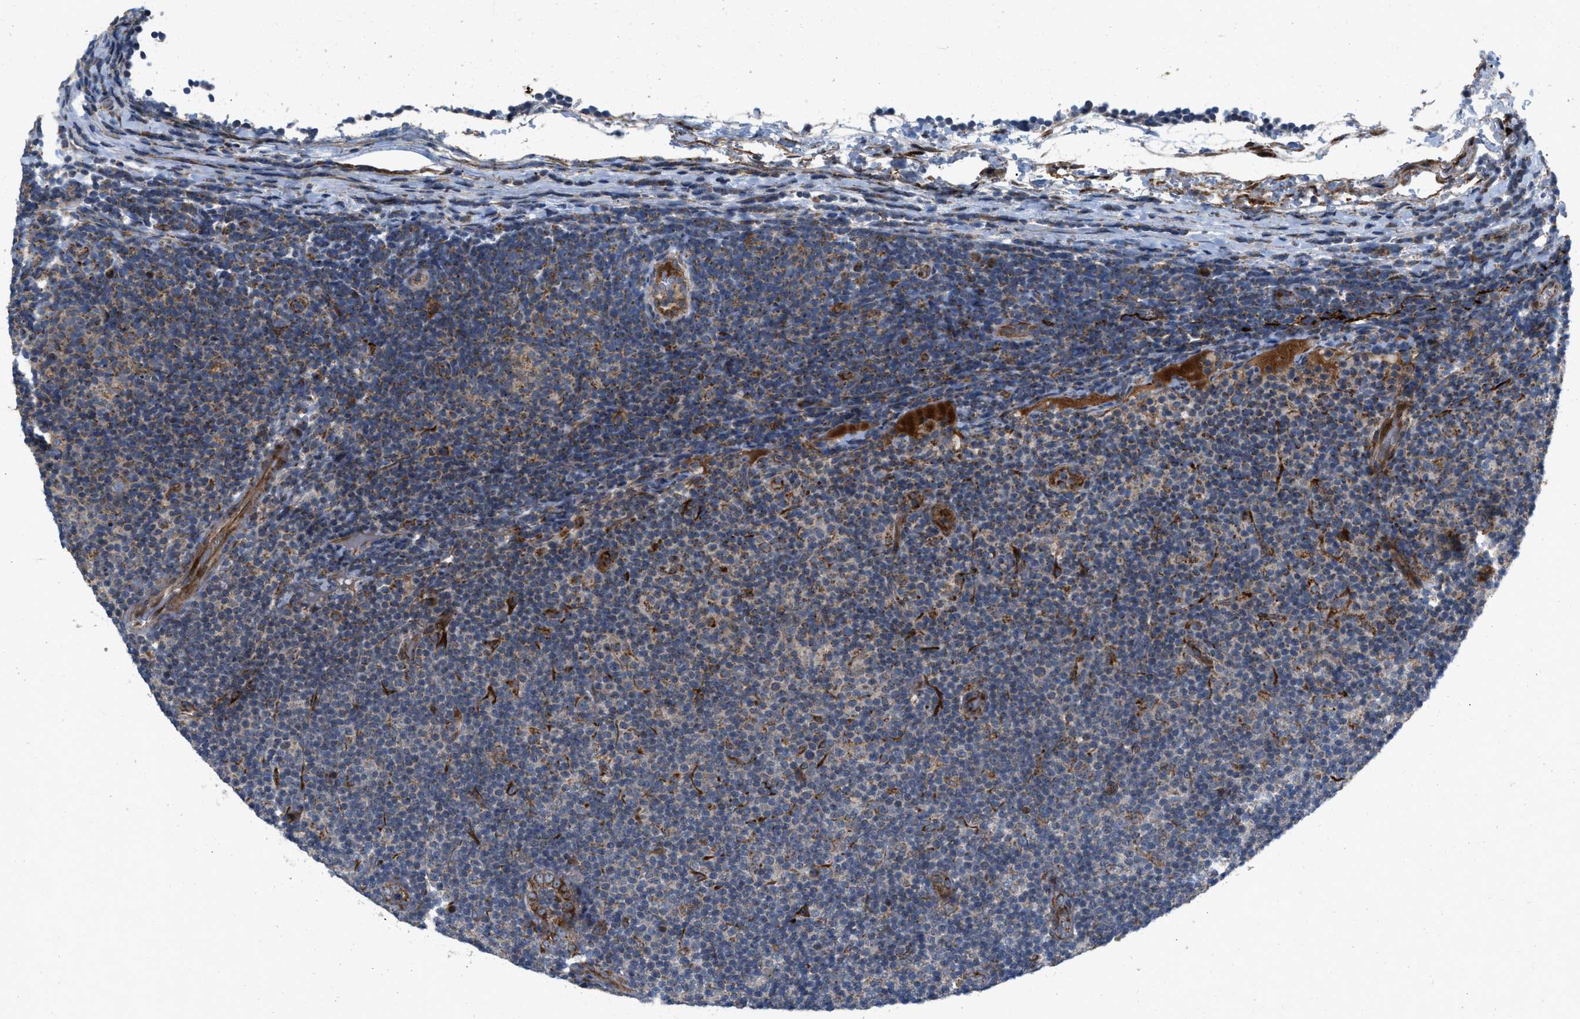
{"staining": {"intensity": "weak", "quantity": "25%-75%", "location": "cytoplasmic/membranous"}, "tissue": "lymphoma", "cell_type": "Tumor cells", "image_type": "cancer", "snomed": [{"axis": "morphology", "description": "Malignant lymphoma, non-Hodgkin's type, Low grade"}, {"axis": "topography", "description": "Lymph node"}], "caption": "Immunohistochemistry (IHC) image of neoplastic tissue: malignant lymphoma, non-Hodgkin's type (low-grade) stained using immunohistochemistry shows low levels of weak protein expression localized specifically in the cytoplasmic/membranous of tumor cells, appearing as a cytoplasmic/membranous brown color.", "gene": "AP3M2", "patient": {"sex": "male", "age": 83}}